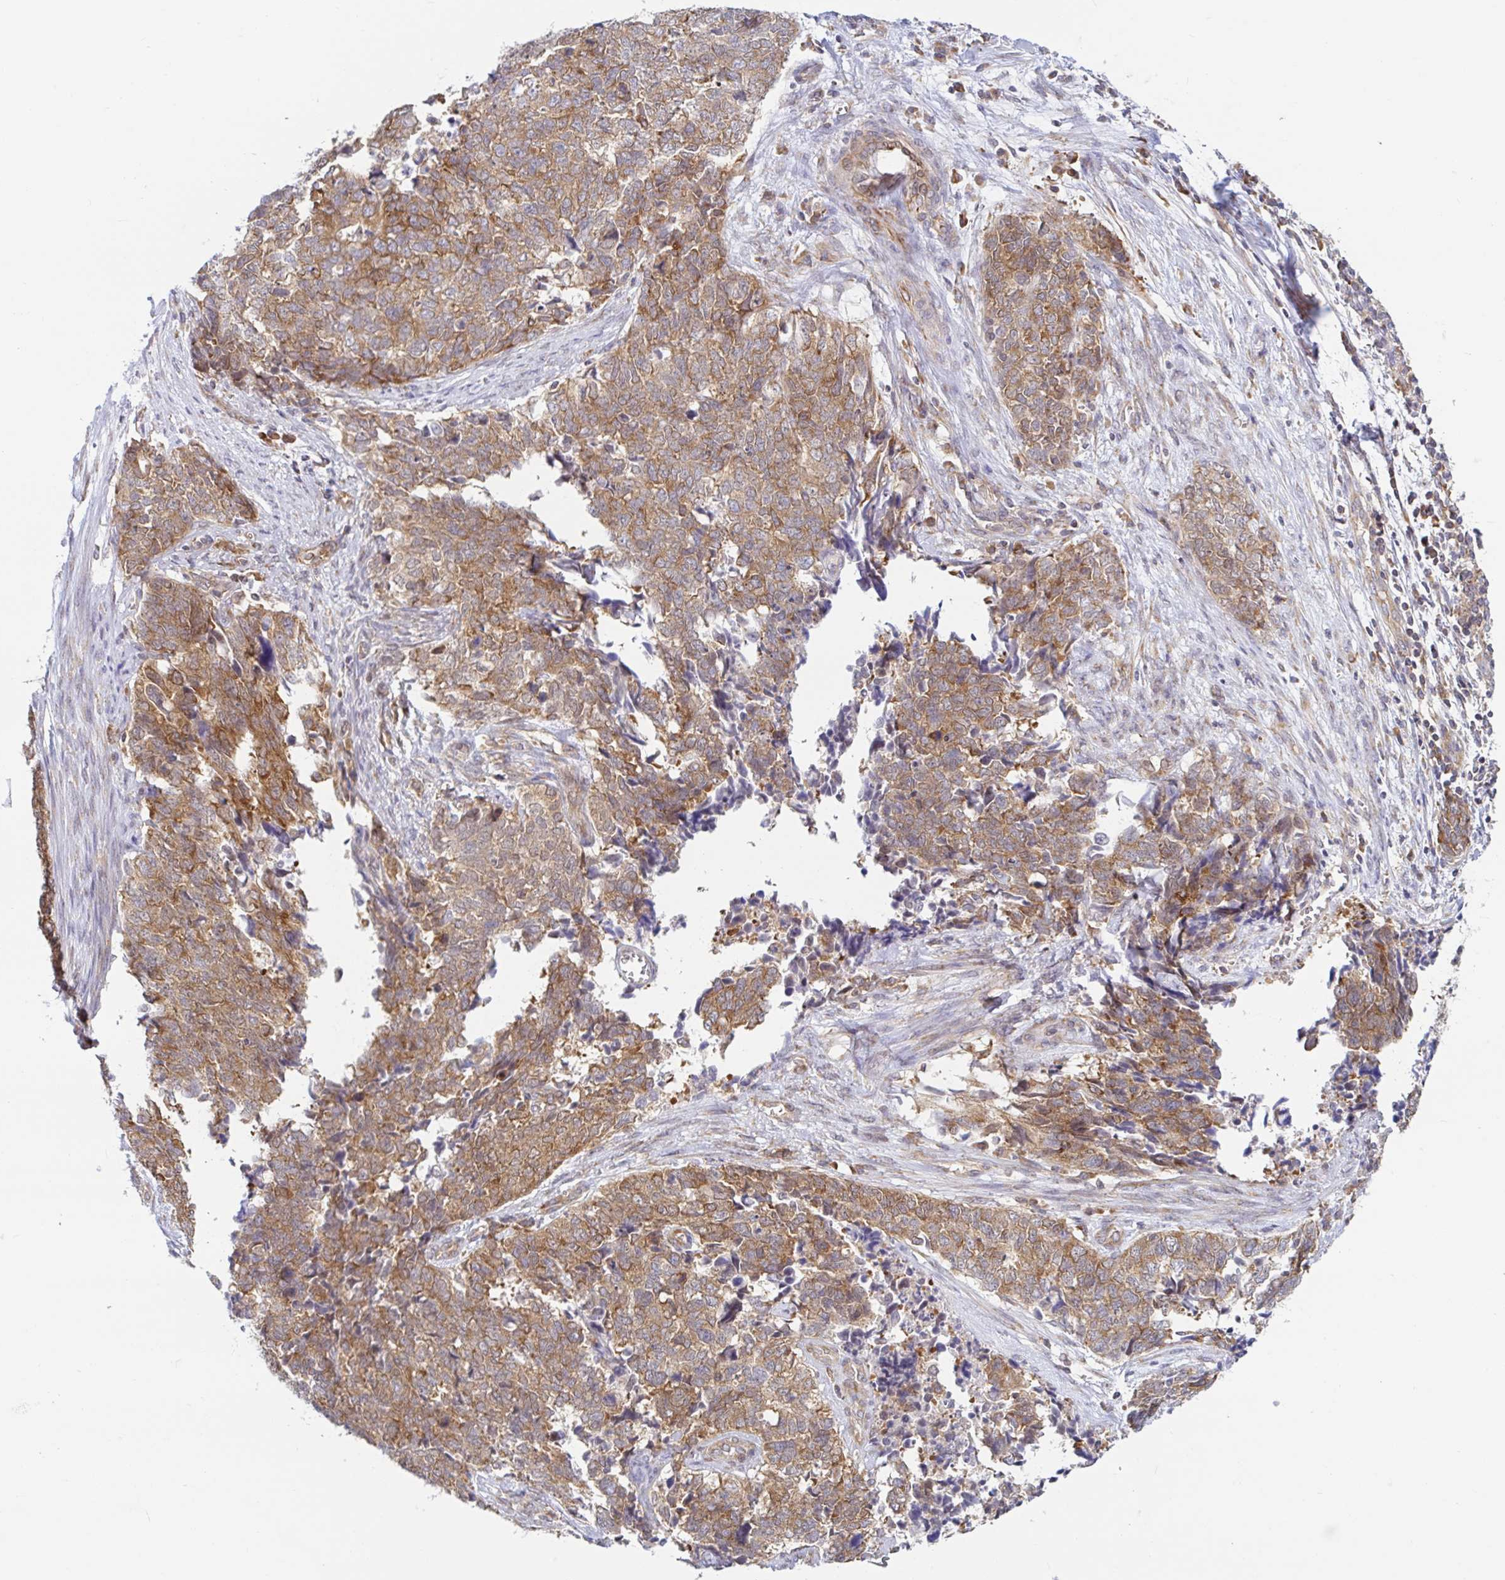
{"staining": {"intensity": "weak", "quantity": ">75%", "location": "cytoplasmic/membranous"}, "tissue": "cervical cancer", "cell_type": "Tumor cells", "image_type": "cancer", "snomed": [{"axis": "morphology", "description": "Adenocarcinoma, NOS"}, {"axis": "topography", "description": "Cervix"}], "caption": "Weak cytoplasmic/membranous protein staining is appreciated in approximately >75% of tumor cells in cervical adenocarcinoma.", "gene": "LARP1", "patient": {"sex": "female", "age": 63}}